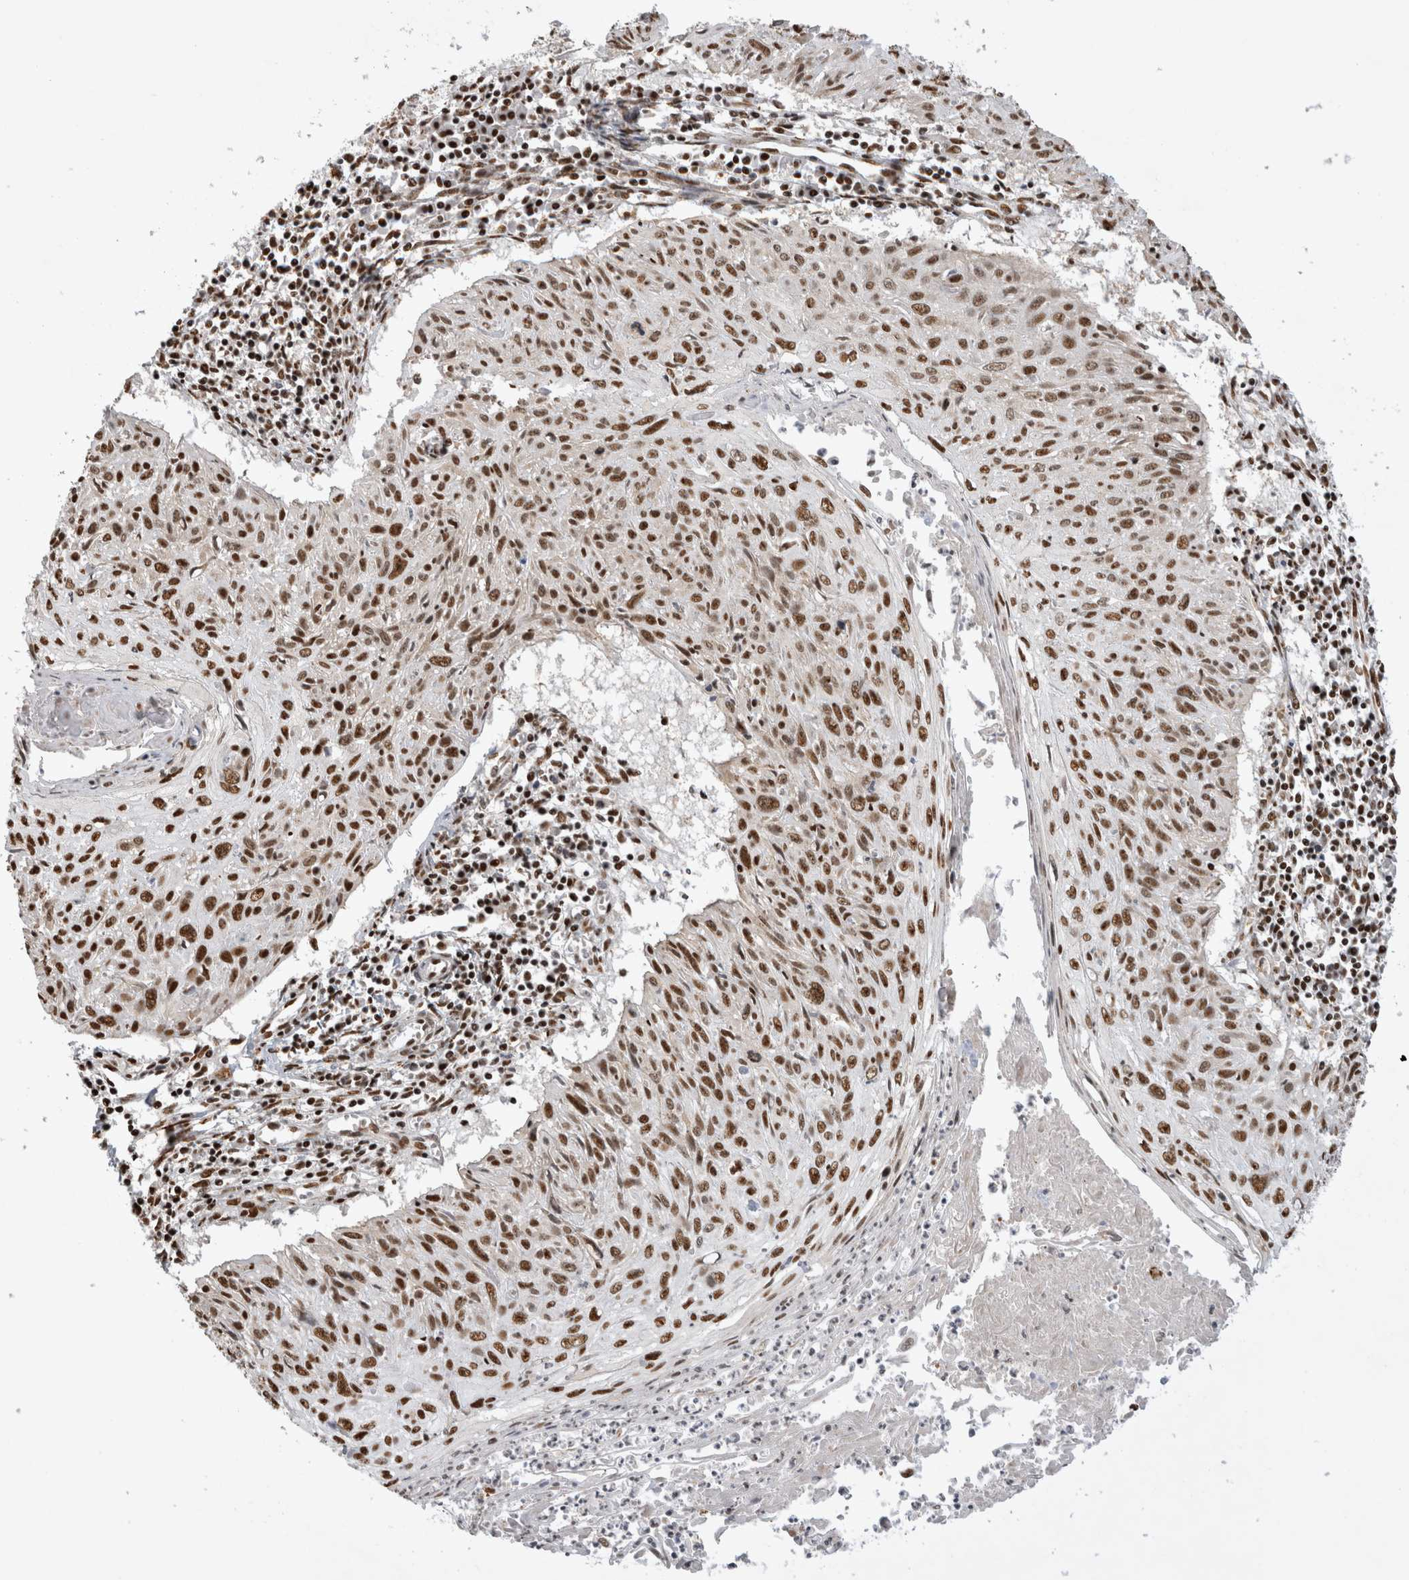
{"staining": {"intensity": "moderate", "quantity": ">75%", "location": "nuclear"}, "tissue": "cervical cancer", "cell_type": "Tumor cells", "image_type": "cancer", "snomed": [{"axis": "morphology", "description": "Squamous cell carcinoma, NOS"}, {"axis": "topography", "description": "Cervix"}], "caption": "DAB immunohistochemical staining of cervical cancer (squamous cell carcinoma) shows moderate nuclear protein staining in about >75% of tumor cells. The protein is stained brown, and the nuclei are stained in blue (DAB (3,3'-diaminobenzidine) IHC with brightfield microscopy, high magnification).", "gene": "EYA2", "patient": {"sex": "female", "age": 51}}